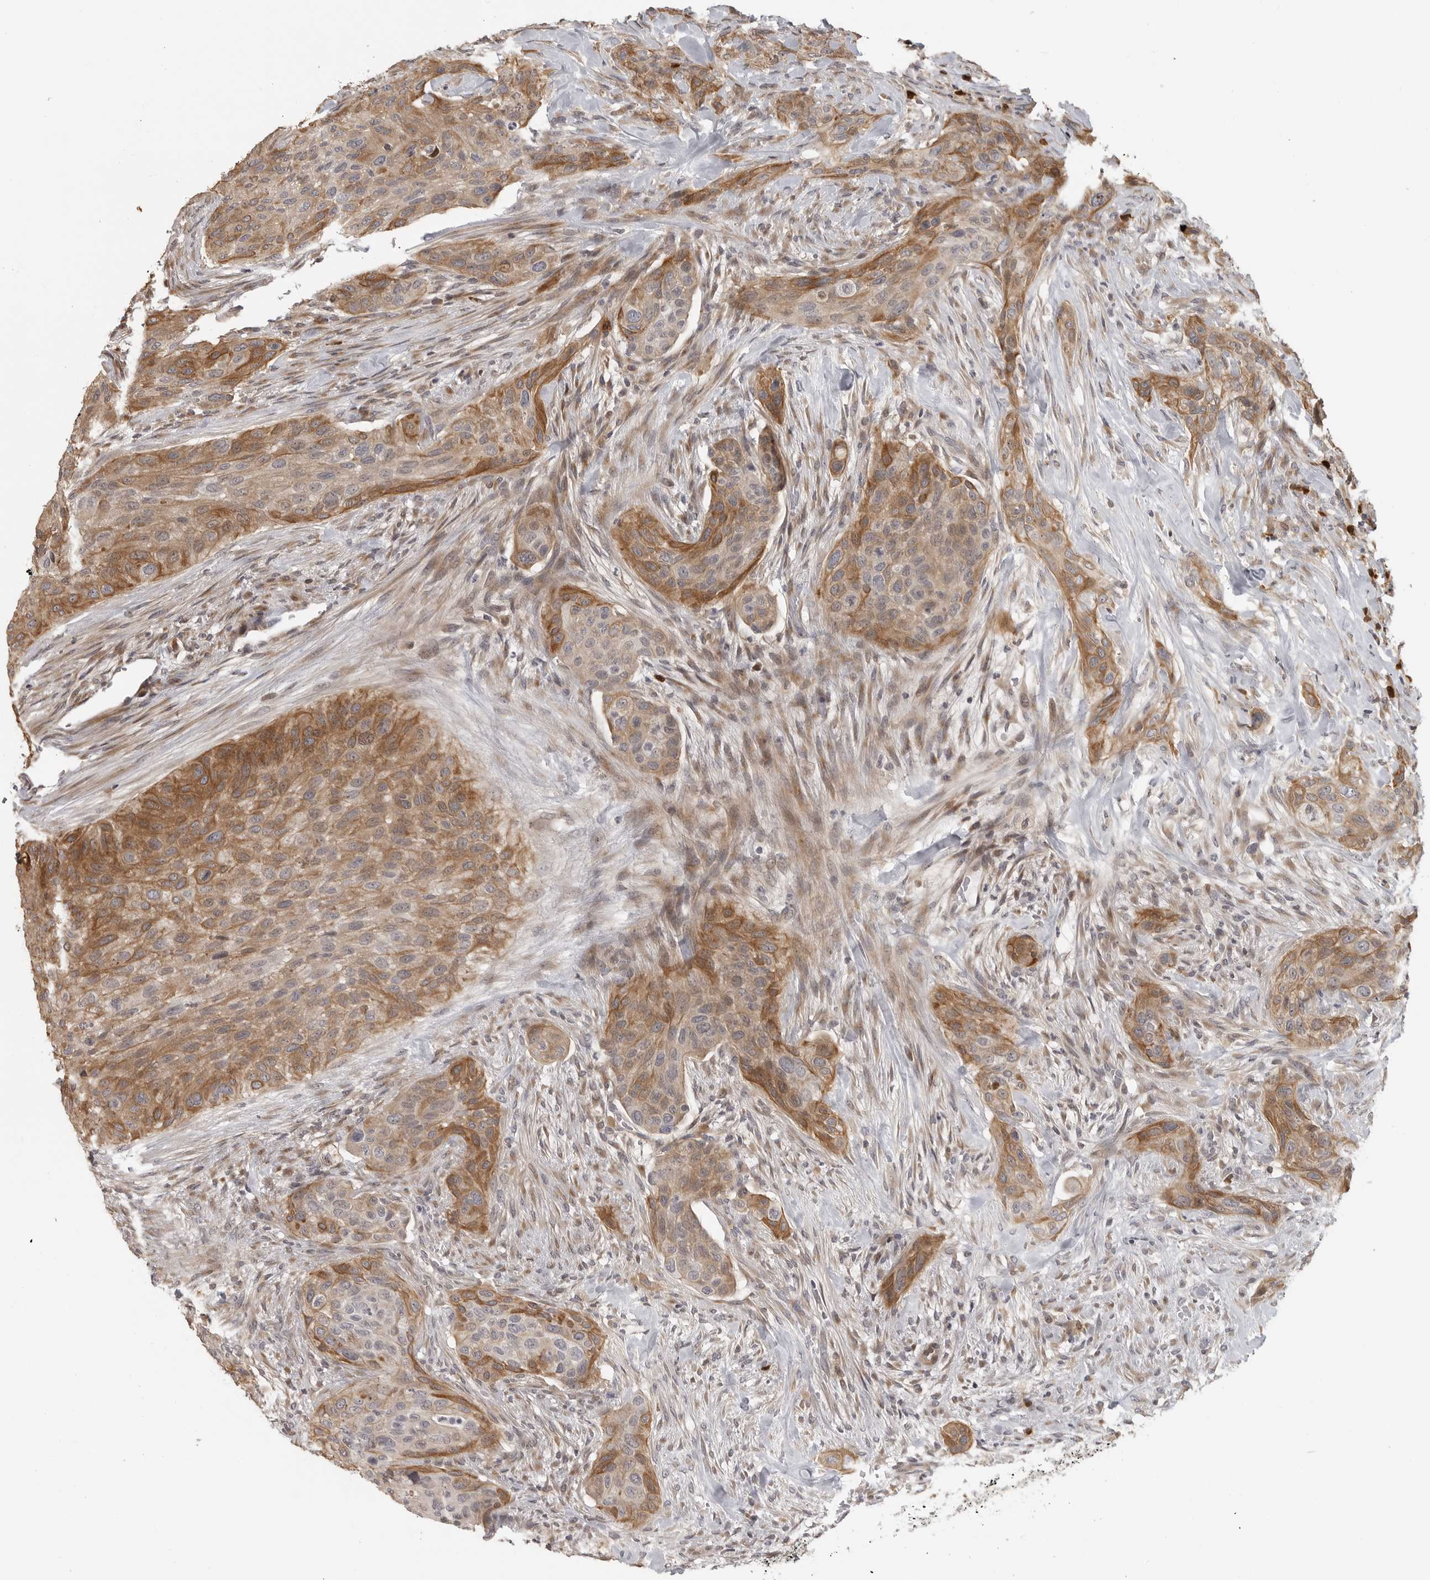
{"staining": {"intensity": "moderate", "quantity": ">75%", "location": "cytoplasmic/membranous"}, "tissue": "urothelial cancer", "cell_type": "Tumor cells", "image_type": "cancer", "snomed": [{"axis": "morphology", "description": "Urothelial carcinoma, High grade"}, {"axis": "topography", "description": "Urinary bladder"}], "caption": "A photomicrograph showing moderate cytoplasmic/membranous expression in approximately >75% of tumor cells in high-grade urothelial carcinoma, as visualized by brown immunohistochemical staining.", "gene": "IDO1", "patient": {"sex": "male", "age": 35}}